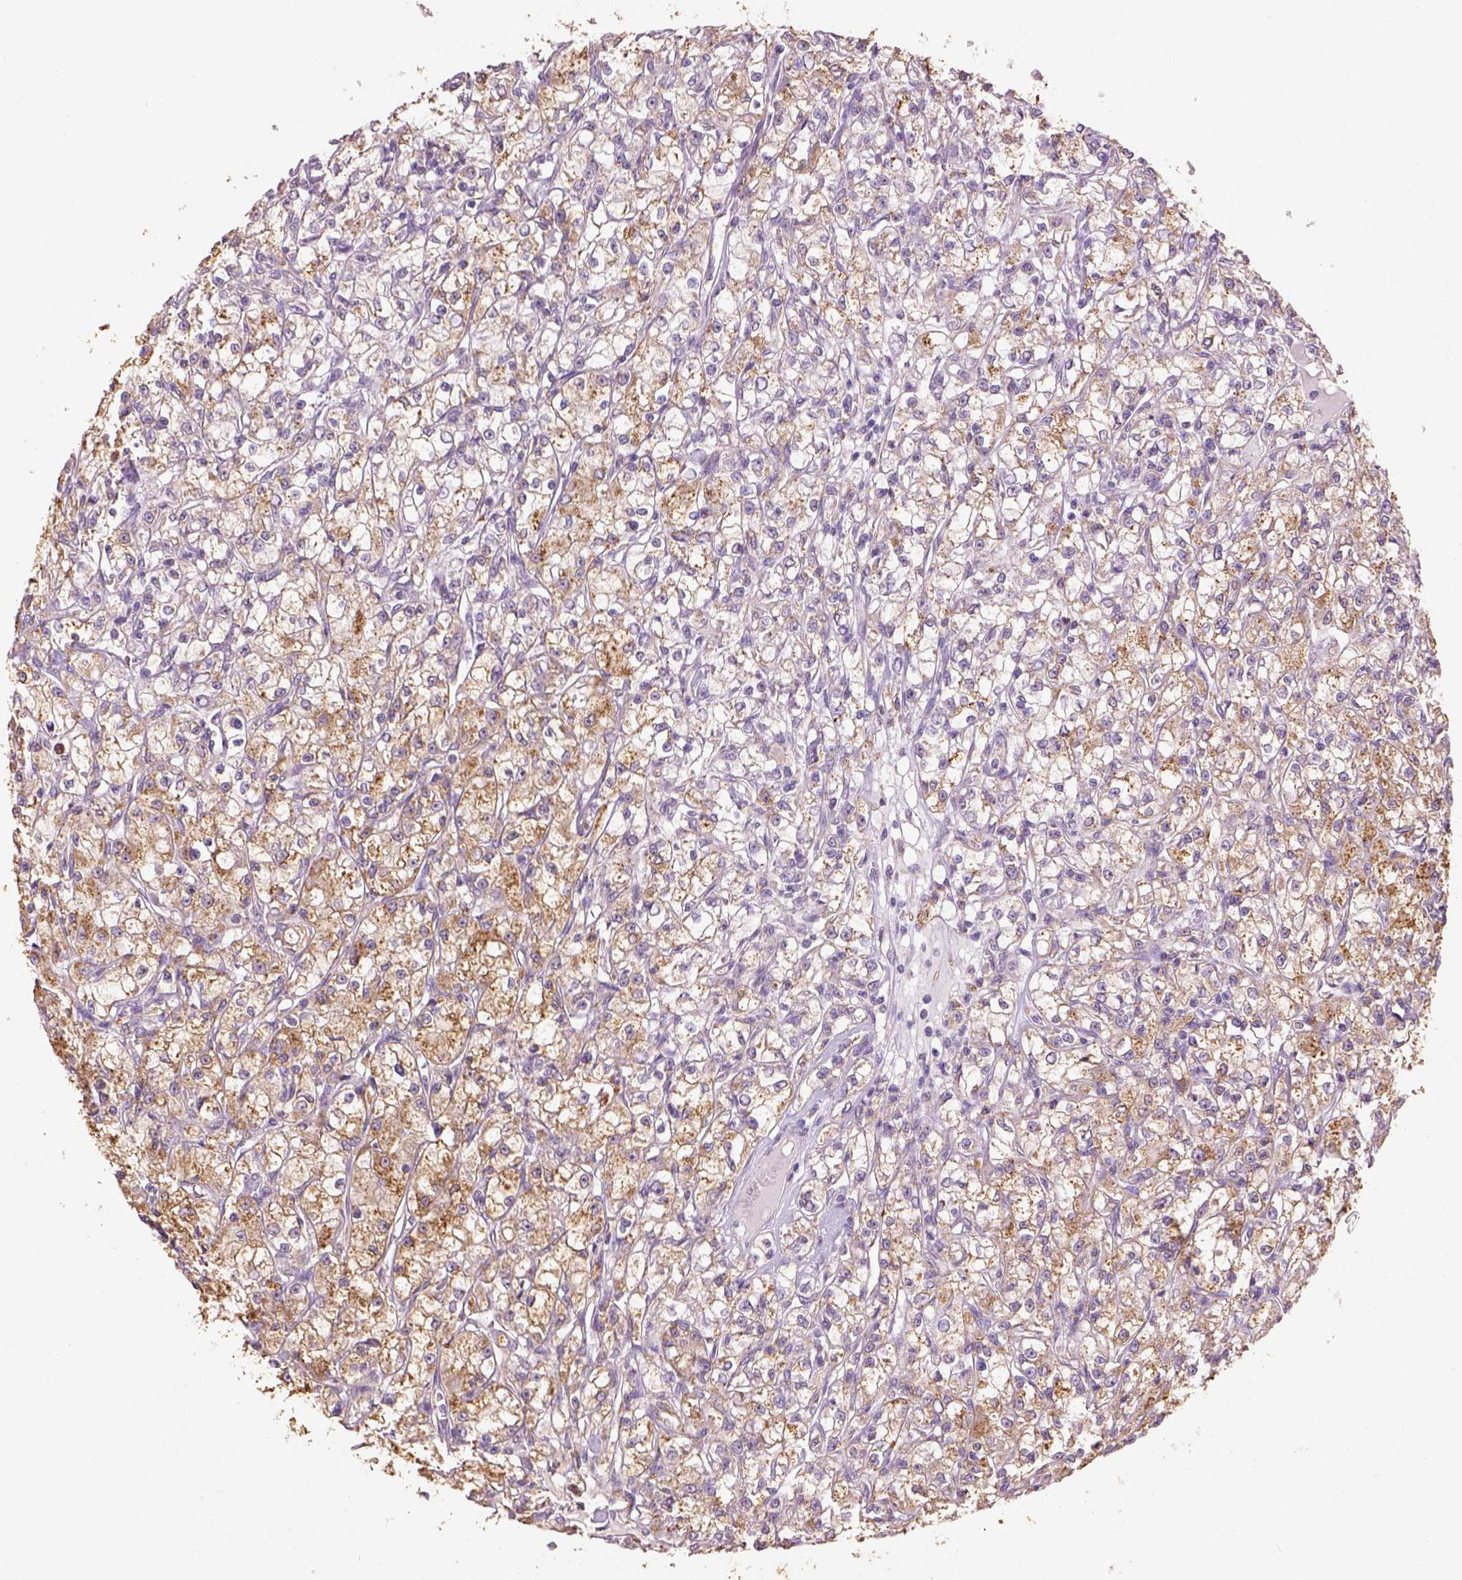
{"staining": {"intensity": "strong", "quantity": ">75%", "location": "cytoplasmic/membranous"}, "tissue": "renal cancer", "cell_type": "Tumor cells", "image_type": "cancer", "snomed": [{"axis": "morphology", "description": "Adenocarcinoma, NOS"}, {"axis": "topography", "description": "Kidney"}], "caption": "Tumor cells show strong cytoplasmic/membranous expression in approximately >75% of cells in renal adenocarcinoma. (DAB IHC with brightfield microscopy, high magnification).", "gene": "AP2B1", "patient": {"sex": "female", "age": 59}}